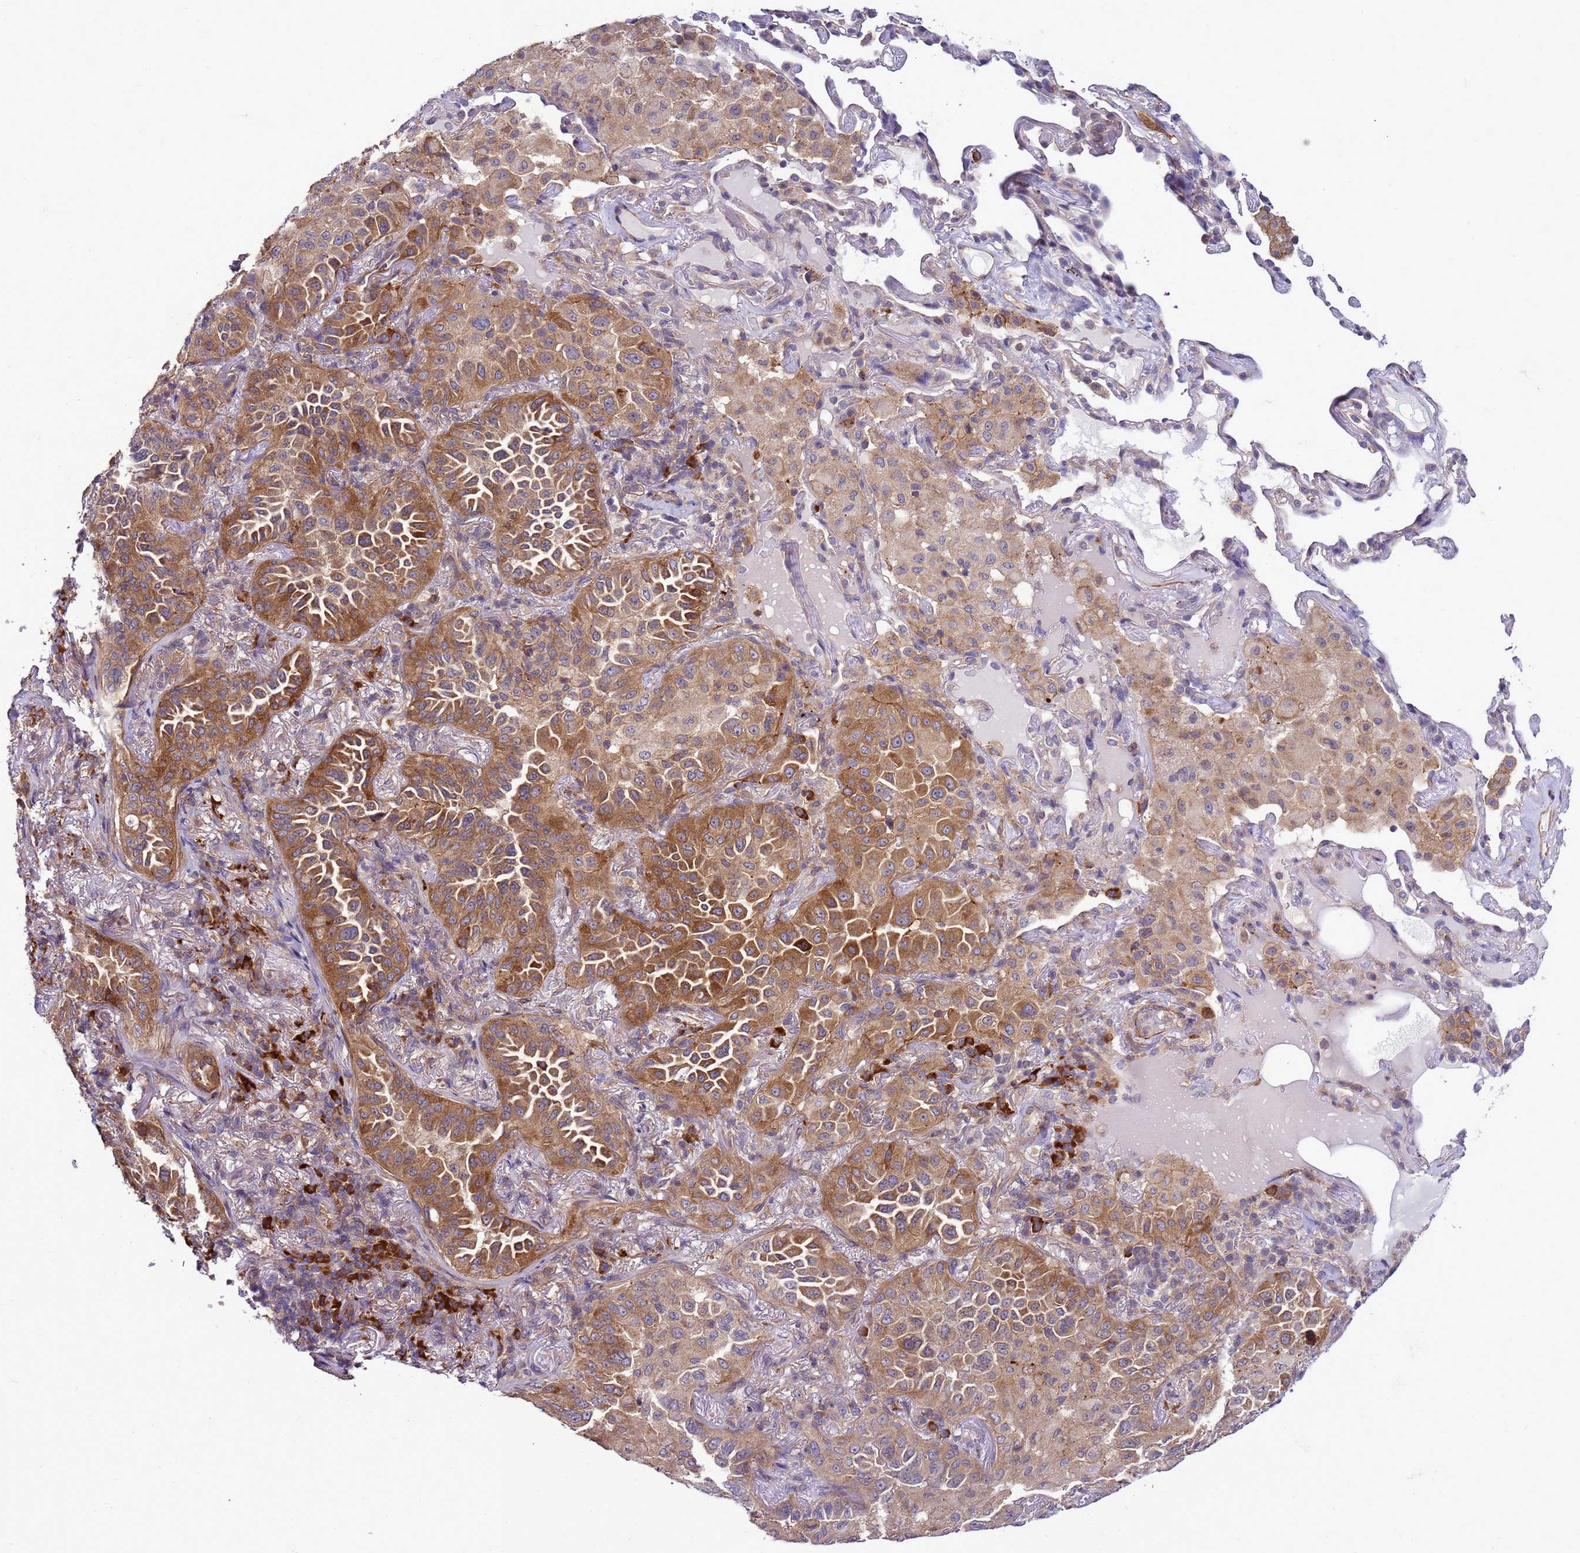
{"staining": {"intensity": "moderate", "quantity": ">75%", "location": "cytoplasmic/membranous"}, "tissue": "lung cancer", "cell_type": "Tumor cells", "image_type": "cancer", "snomed": [{"axis": "morphology", "description": "Adenocarcinoma, NOS"}, {"axis": "topography", "description": "Lung"}], "caption": "Immunohistochemical staining of lung adenocarcinoma demonstrates medium levels of moderate cytoplasmic/membranous staining in approximately >75% of tumor cells. The protein of interest is shown in brown color, while the nuclei are stained blue.", "gene": "GEN1", "patient": {"sex": "female", "age": 69}}